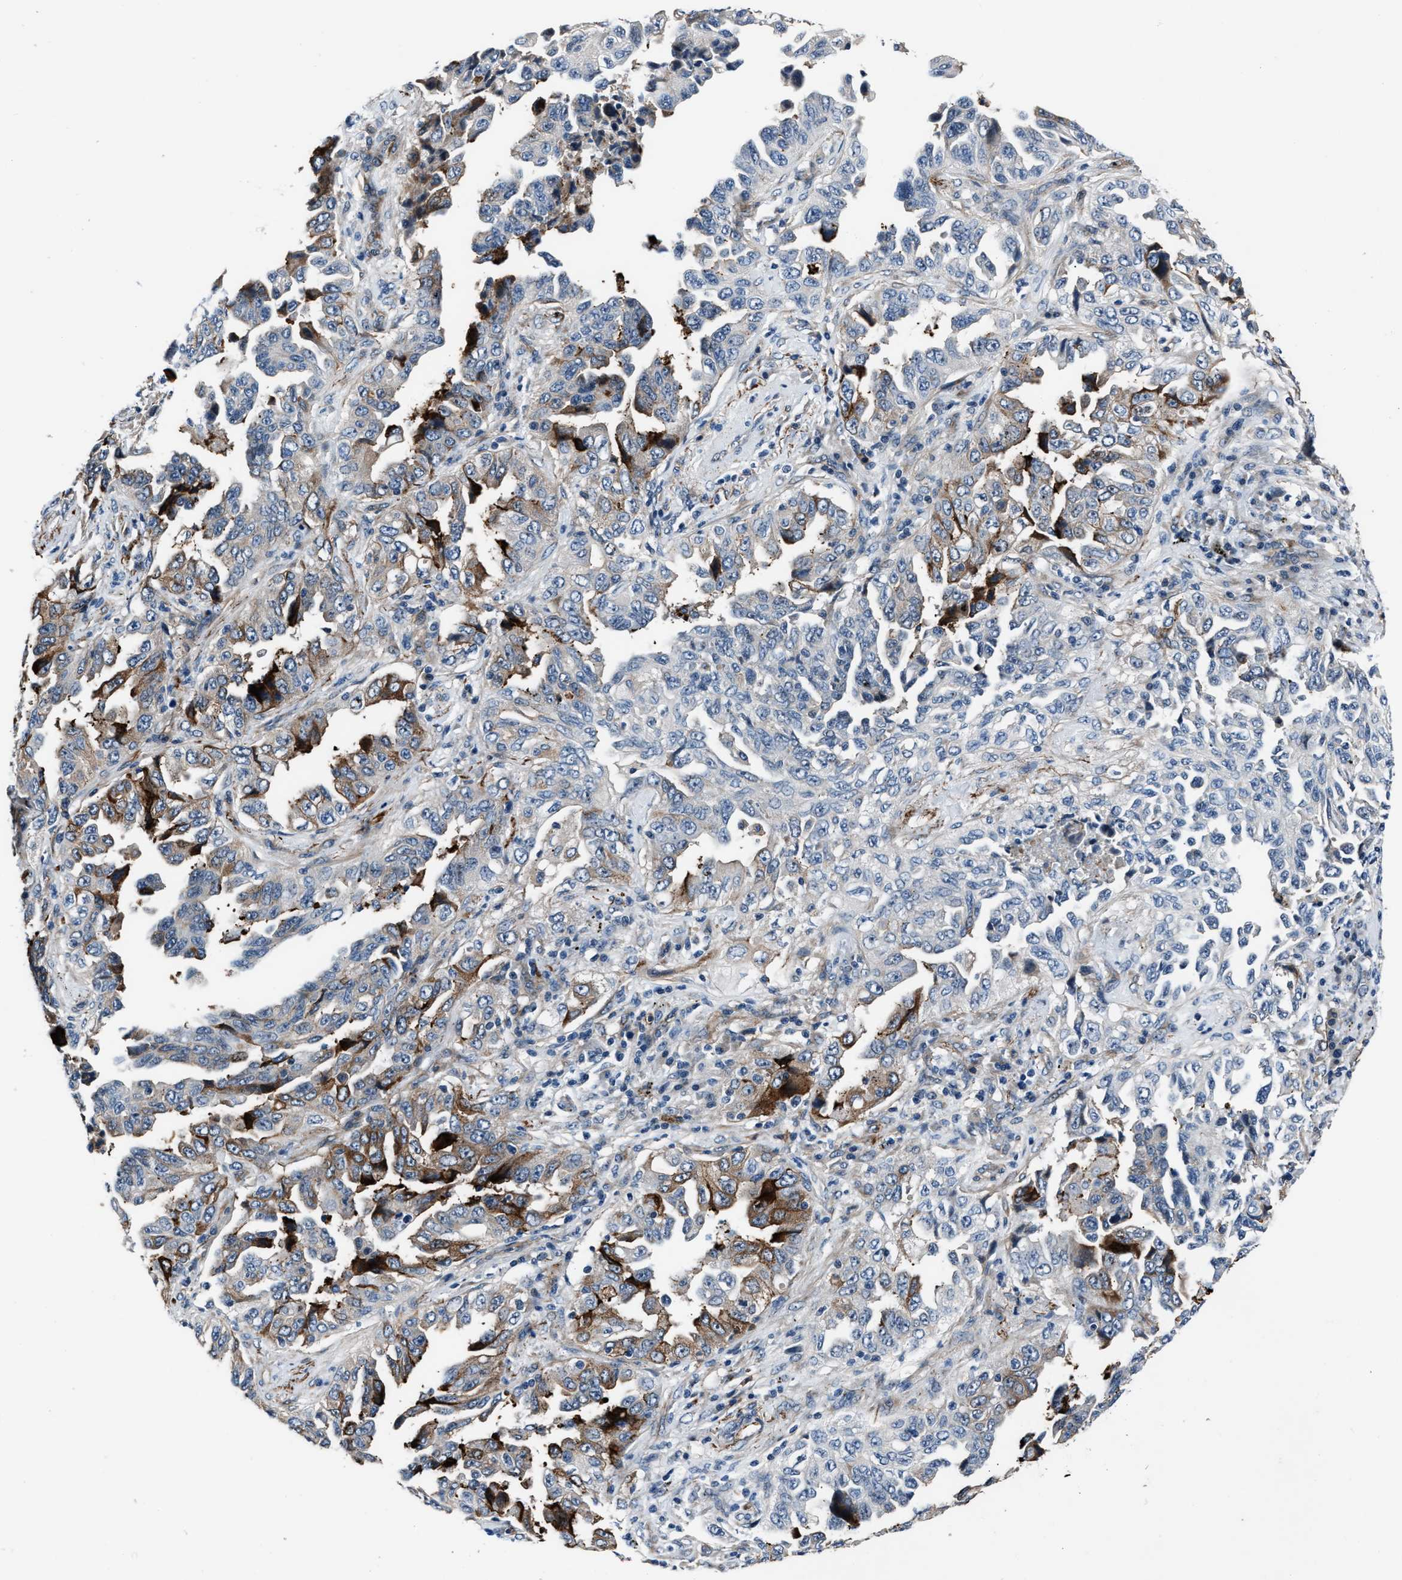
{"staining": {"intensity": "strong", "quantity": "25%-75%", "location": "cytoplasmic/membranous"}, "tissue": "lung cancer", "cell_type": "Tumor cells", "image_type": "cancer", "snomed": [{"axis": "morphology", "description": "Adenocarcinoma, NOS"}, {"axis": "topography", "description": "Lung"}], "caption": "Lung cancer stained with immunohistochemistry shows strong cytoplasmic/membranous positivity in approximately 25%-75% of tumor cells.", "gene": "MPDZ", "patient": {"sex": "female", "age": 51}}